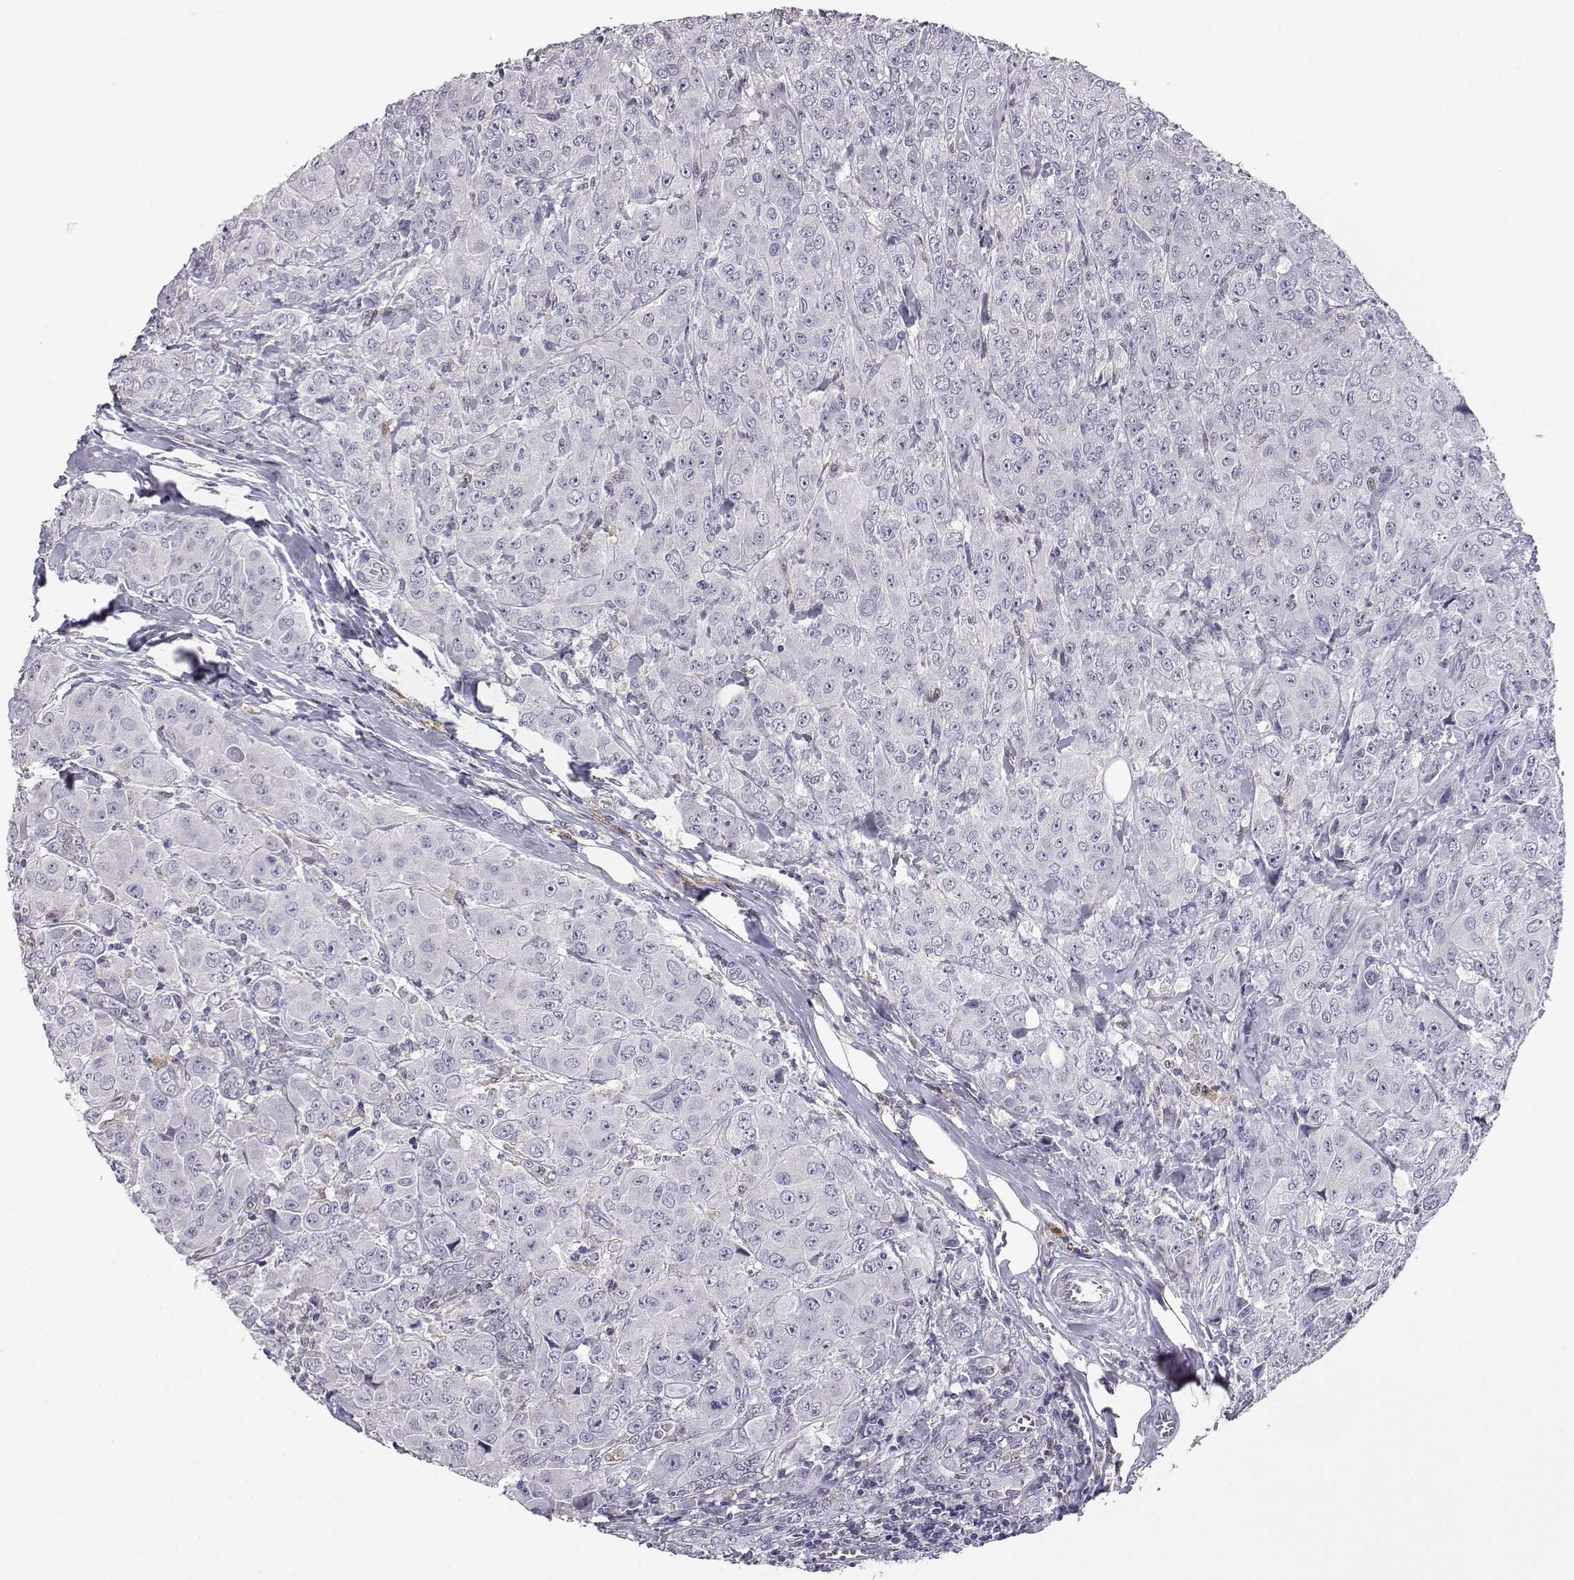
{"staining": {"intensity": "negative", "quantity": "none", "location": "none"}, "tissue": "breast cancer", "cell_type": "Tumor cells", "image_type": "cancer", "snomed": [{"axis": "morphology", "description": "Duct carcinoma"}, {"axis": "topography", "description": "Breast"}], "caption": "The immunohistochemistry micrograph has no significant positivity in tumor cells of intraductal carcinoma (breast) tissue. (Immunohistochemistry (ihc), brightfield microscopy, high magnification).", "gene": "AKR1B1", "patient": {"sex": "female", "age": 43}}